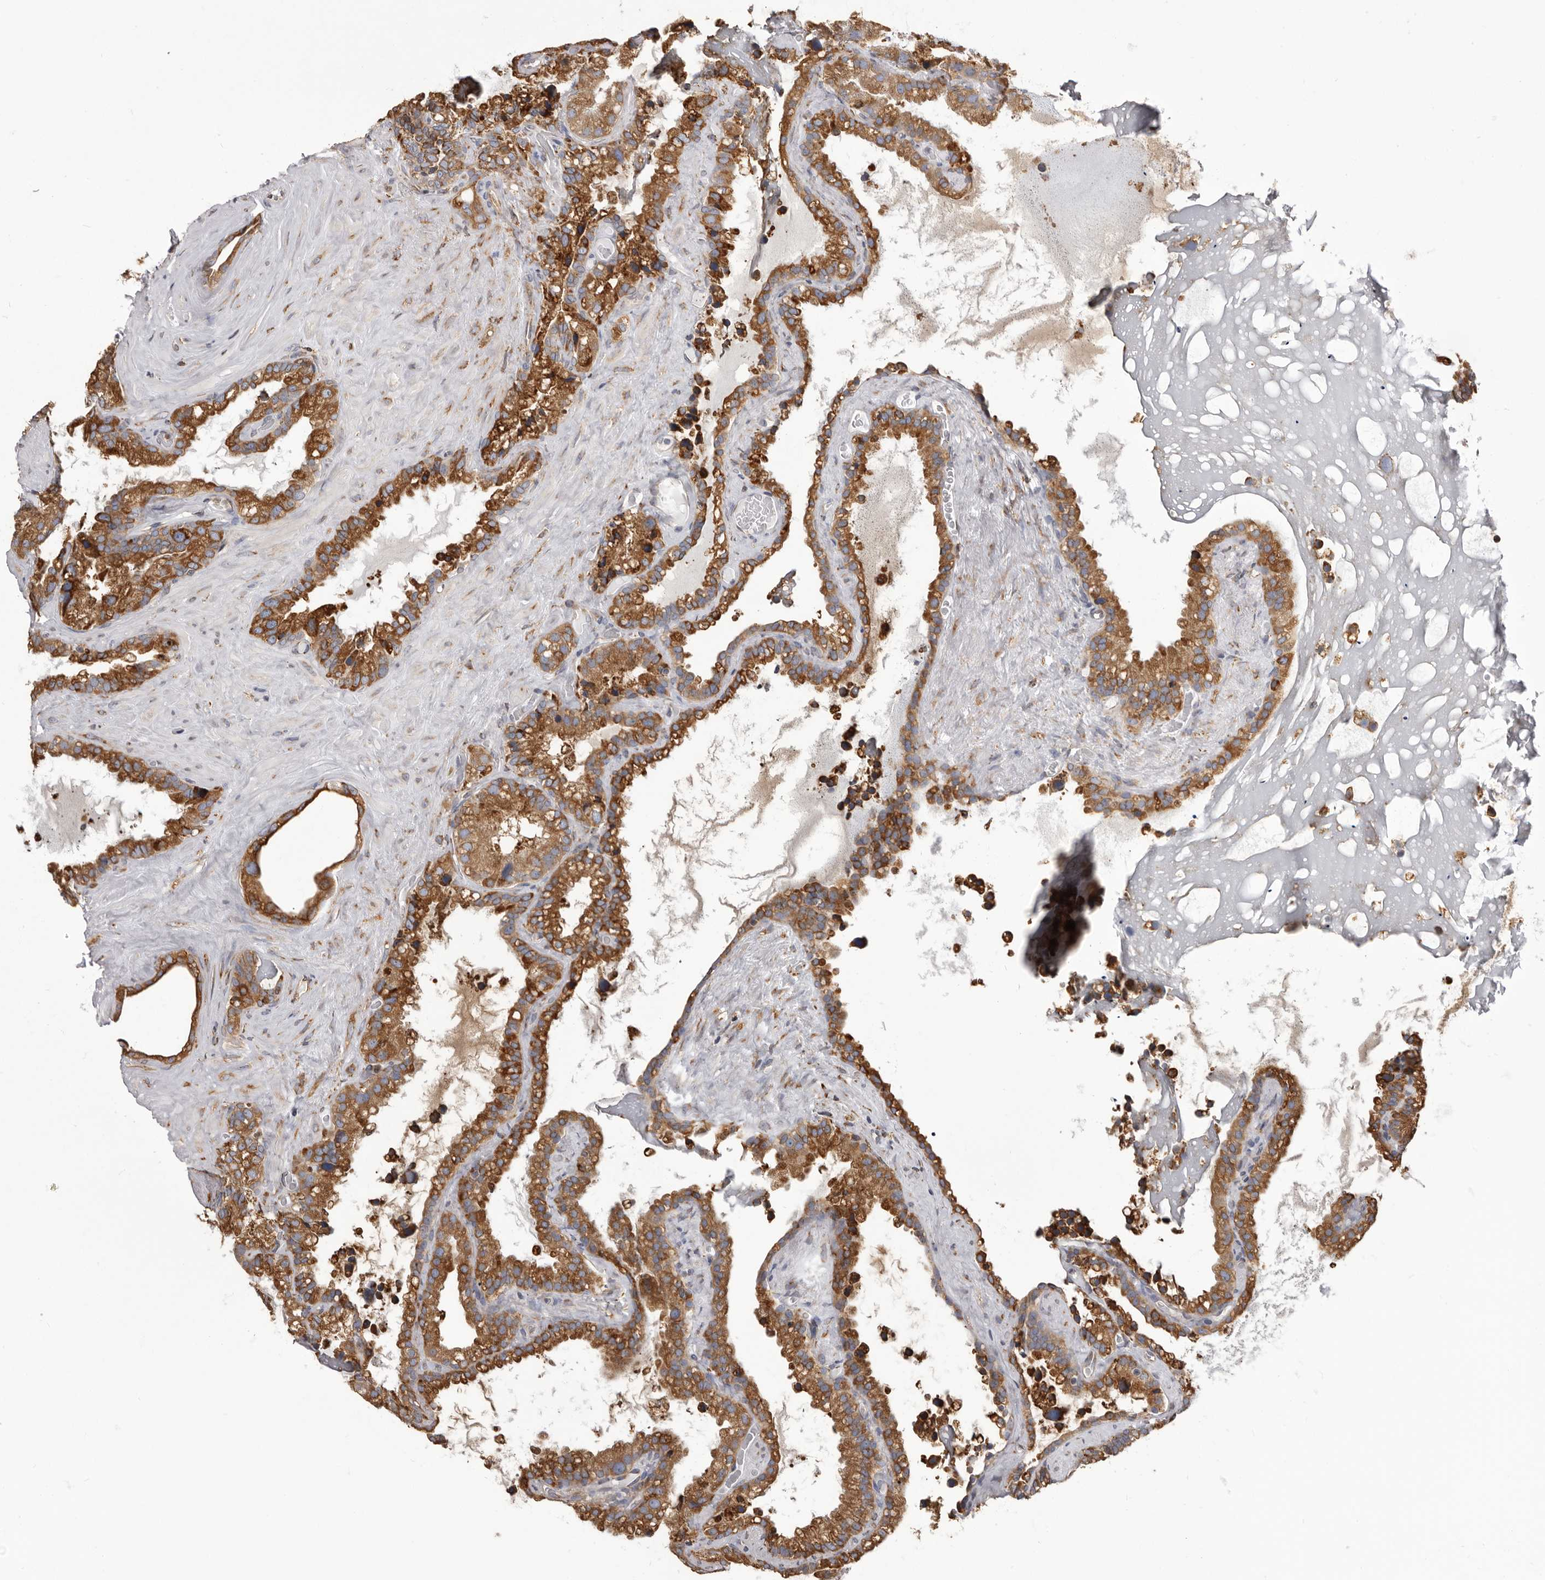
{"staining": {"intensity": "strong", "quantity": ">75%", "location": "cytoplasmic/membranous"}, "tissue": "seminal vesicle", "cell_type": "Glandular cells", "image_type": "normal", "snomed": [{"axis": "morphology", "description": "Normal tissue, NOS"}, {"axis": "topography", "description": "Prostate"}, {"axis": "topography", "description": "Seminal veicle"}], "caption": "The histopathology image shows a brown stain indicating the presence of a protein in the cytoplasmic/membranous of glandular cells in seminal vesicle. (Brightfield microscopy of DAB IHC at high magnification).", "gene": "QRSL1", "patient": {"sex": "male", "age": 68}}